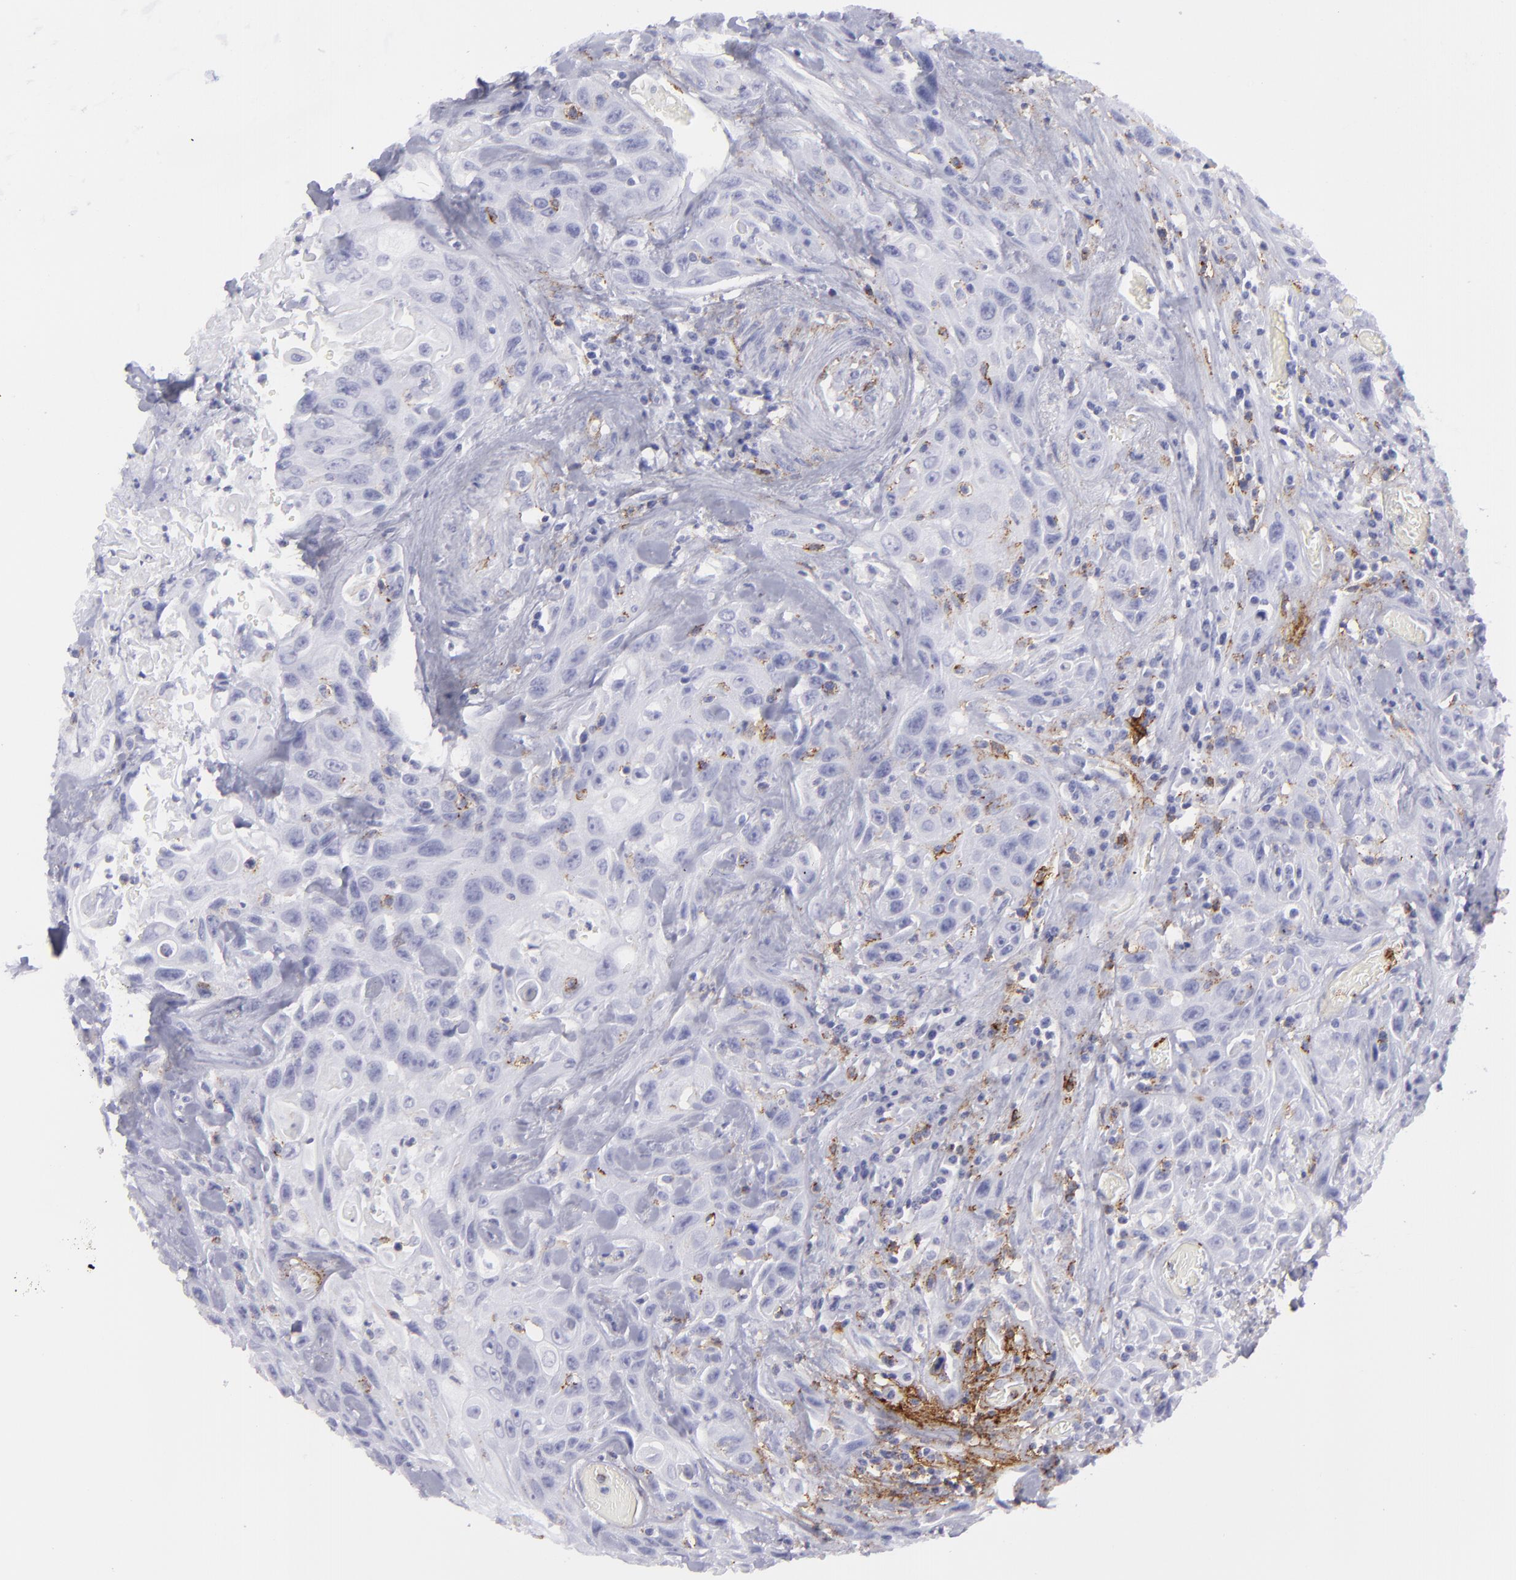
{"staining": {"intensity": "negative", "quantity": "none", "location": "none"}, "tissue": "urothelial cancer", "cell_type": "Tumor cells", "image_type": "cancer", "snomed": [{"axis": "morphology", "description": "Urothelial carcinoma, High grade"}, {"axis": "topography", "description": "Urinary bladder"}], "caption": "An immunohistochemistry (IHC) image of urothelial cancer is shown. There is no staining in tumor cells of urothelial cancer.", "gene": "SELPLG", "patient": {"sex": "female", "age": 84}}